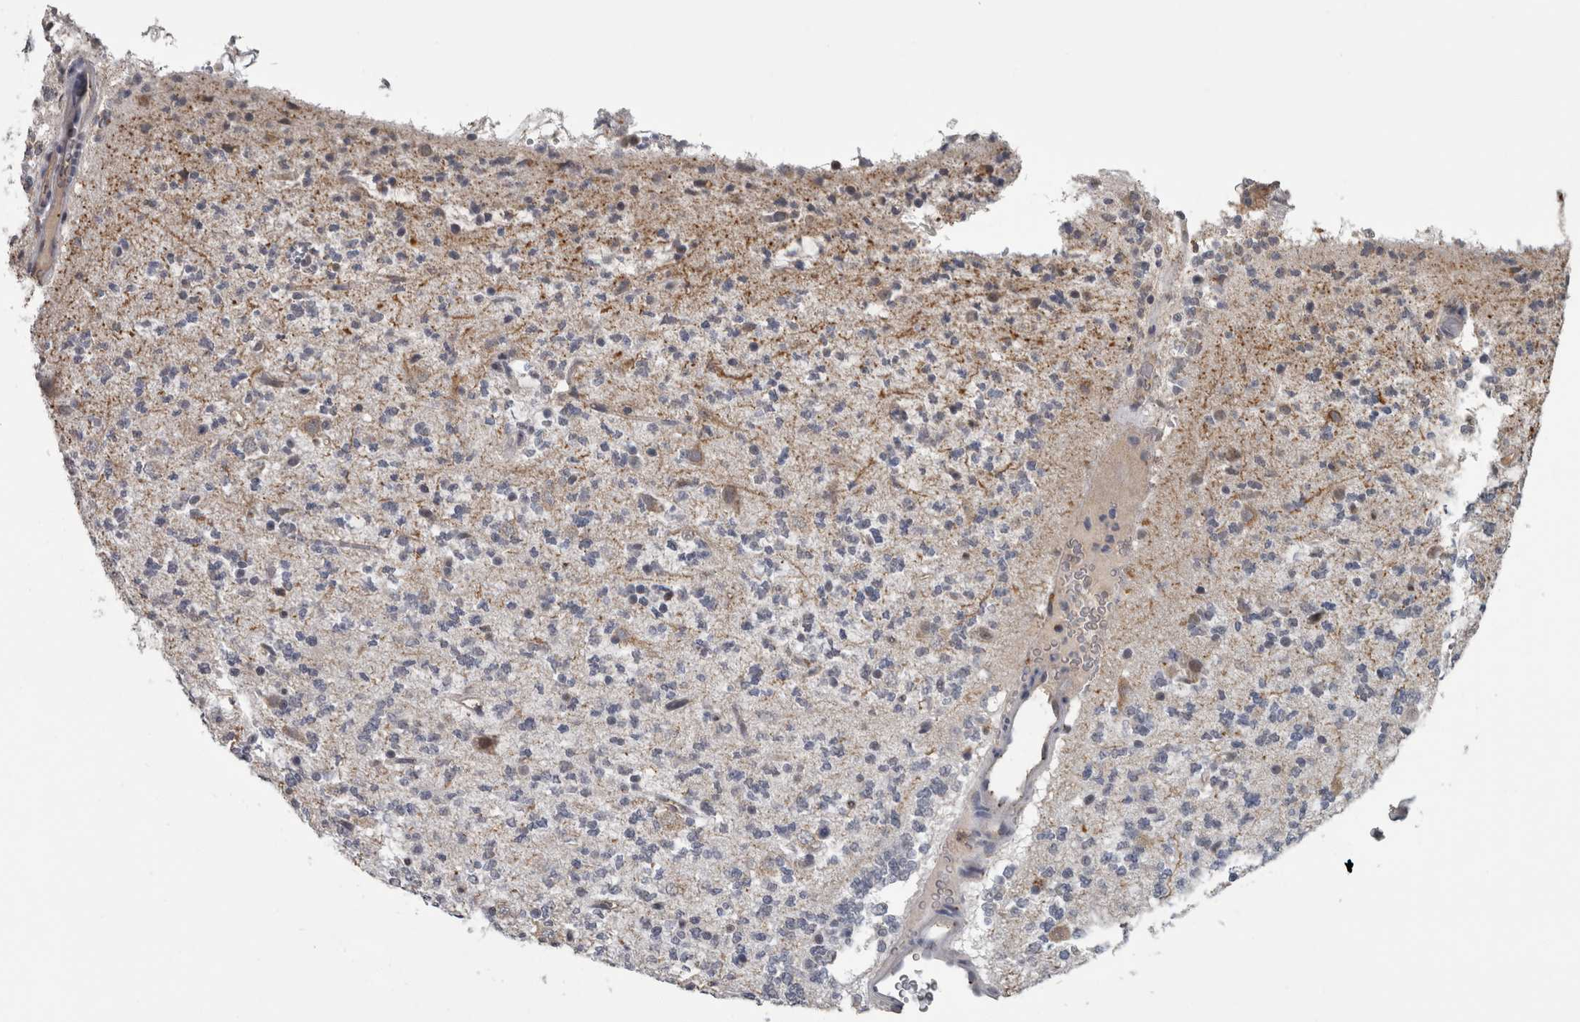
{"staining": {"intensity": "negative", "quantity": "none", "location": "none"}, "tissue": "glioma", "cell_type": "Tumor cells", "image_type": "cancer", "snomed": [{"axis": "morphology", "description": "Glioma, malignant, Low grade"}, {"axis": "topography", "description": "Brain"}], "caption": "There is no significant expression in tumor cells of glioma.", "gene": "NAAA", "patient": {"sex": "male", "age": 38}}